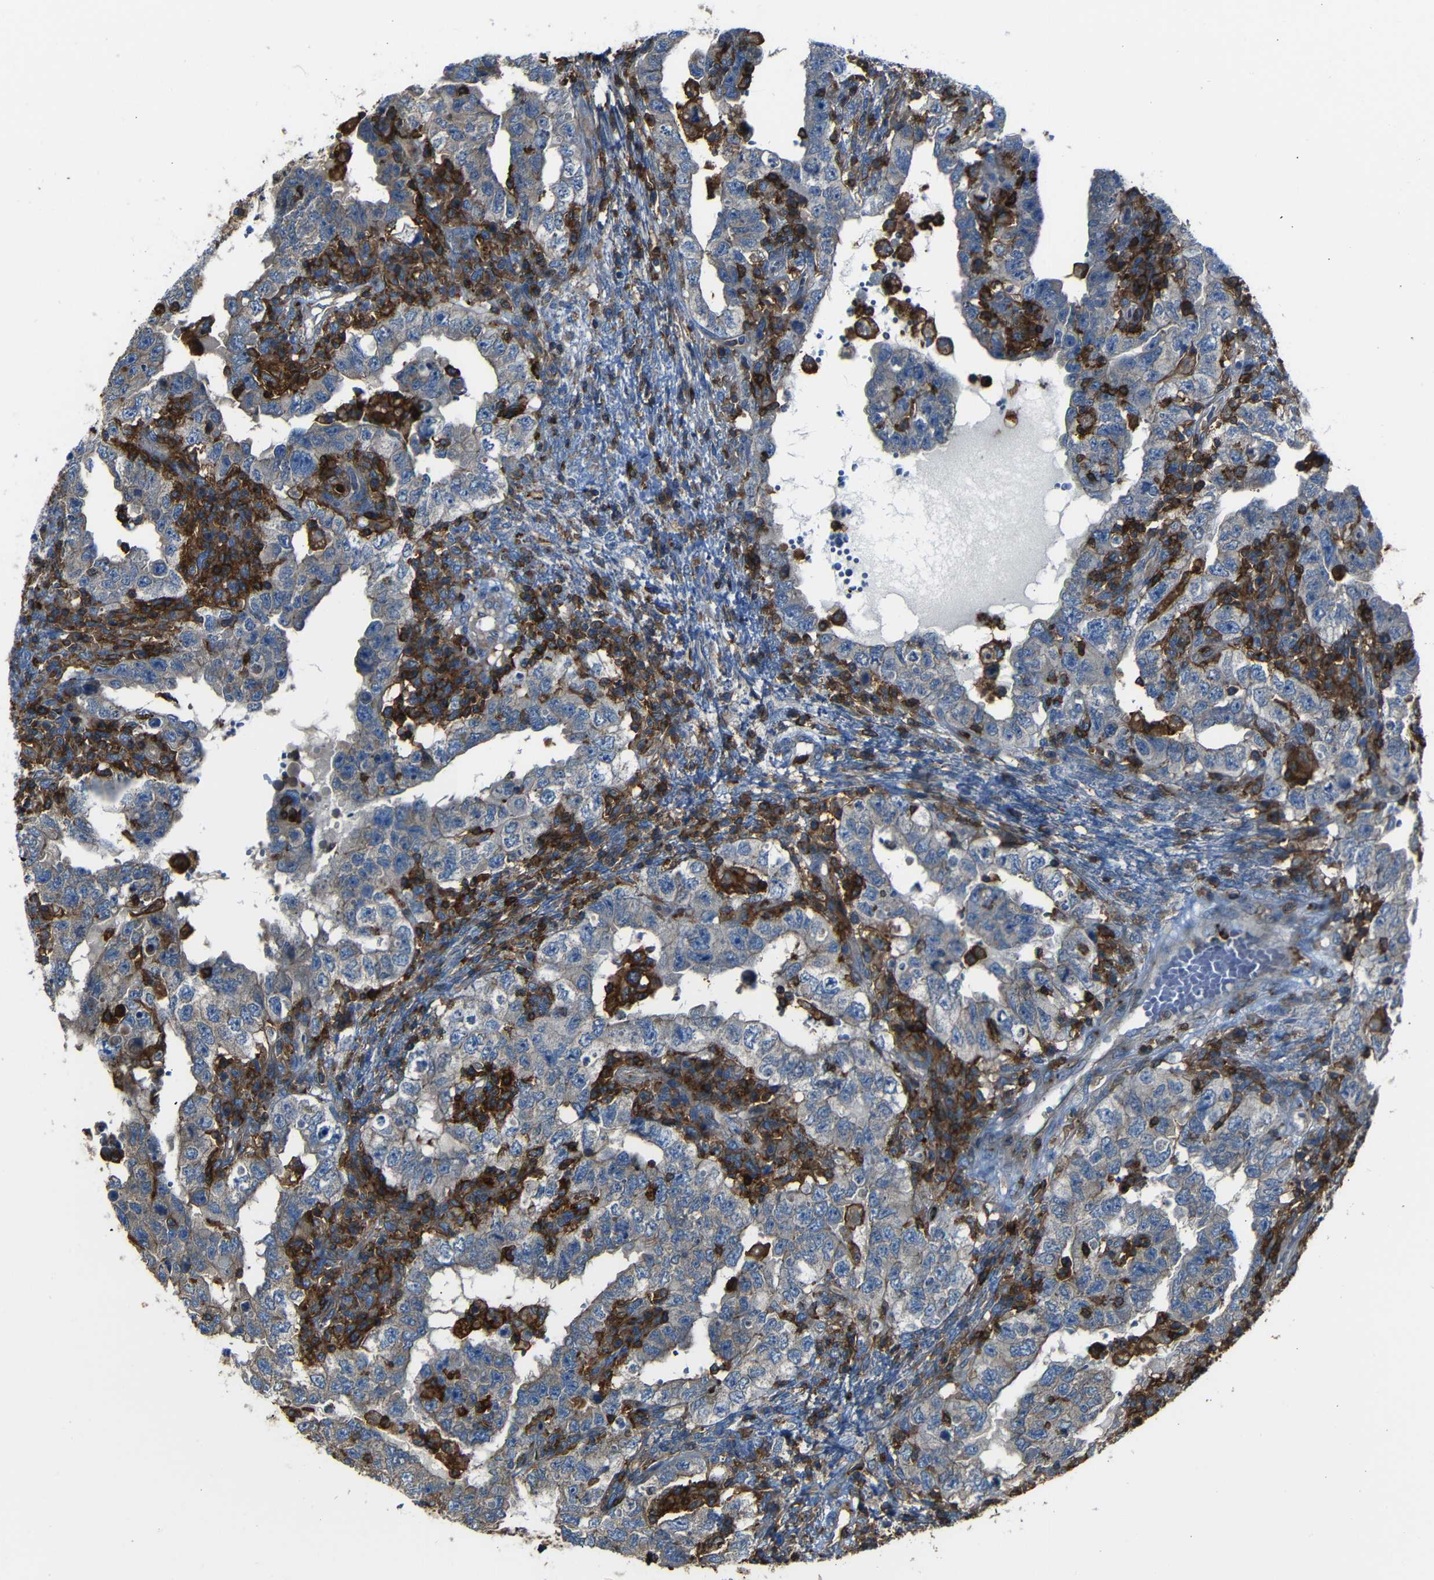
{"staining": {"intensity": "negative", "quantity": "none", "location": "none"}, "tissue": "testis cancer", "cell_type": "Tumor cells", "image_type": "cancer", "snomed": [{"axis": "morphology", "description": "Carcinoma, Embryonal, NOS"}, {"axis": "topography", "description": "Testis"}], "caption": "Micrograph shows no significant protein staining in tumor cells of testis embryonal carcinoma. (DAB immunohistochemistry, high magnification).", "gene": "ADGRE5", "patient": {"sex": "male", "age": 26}}